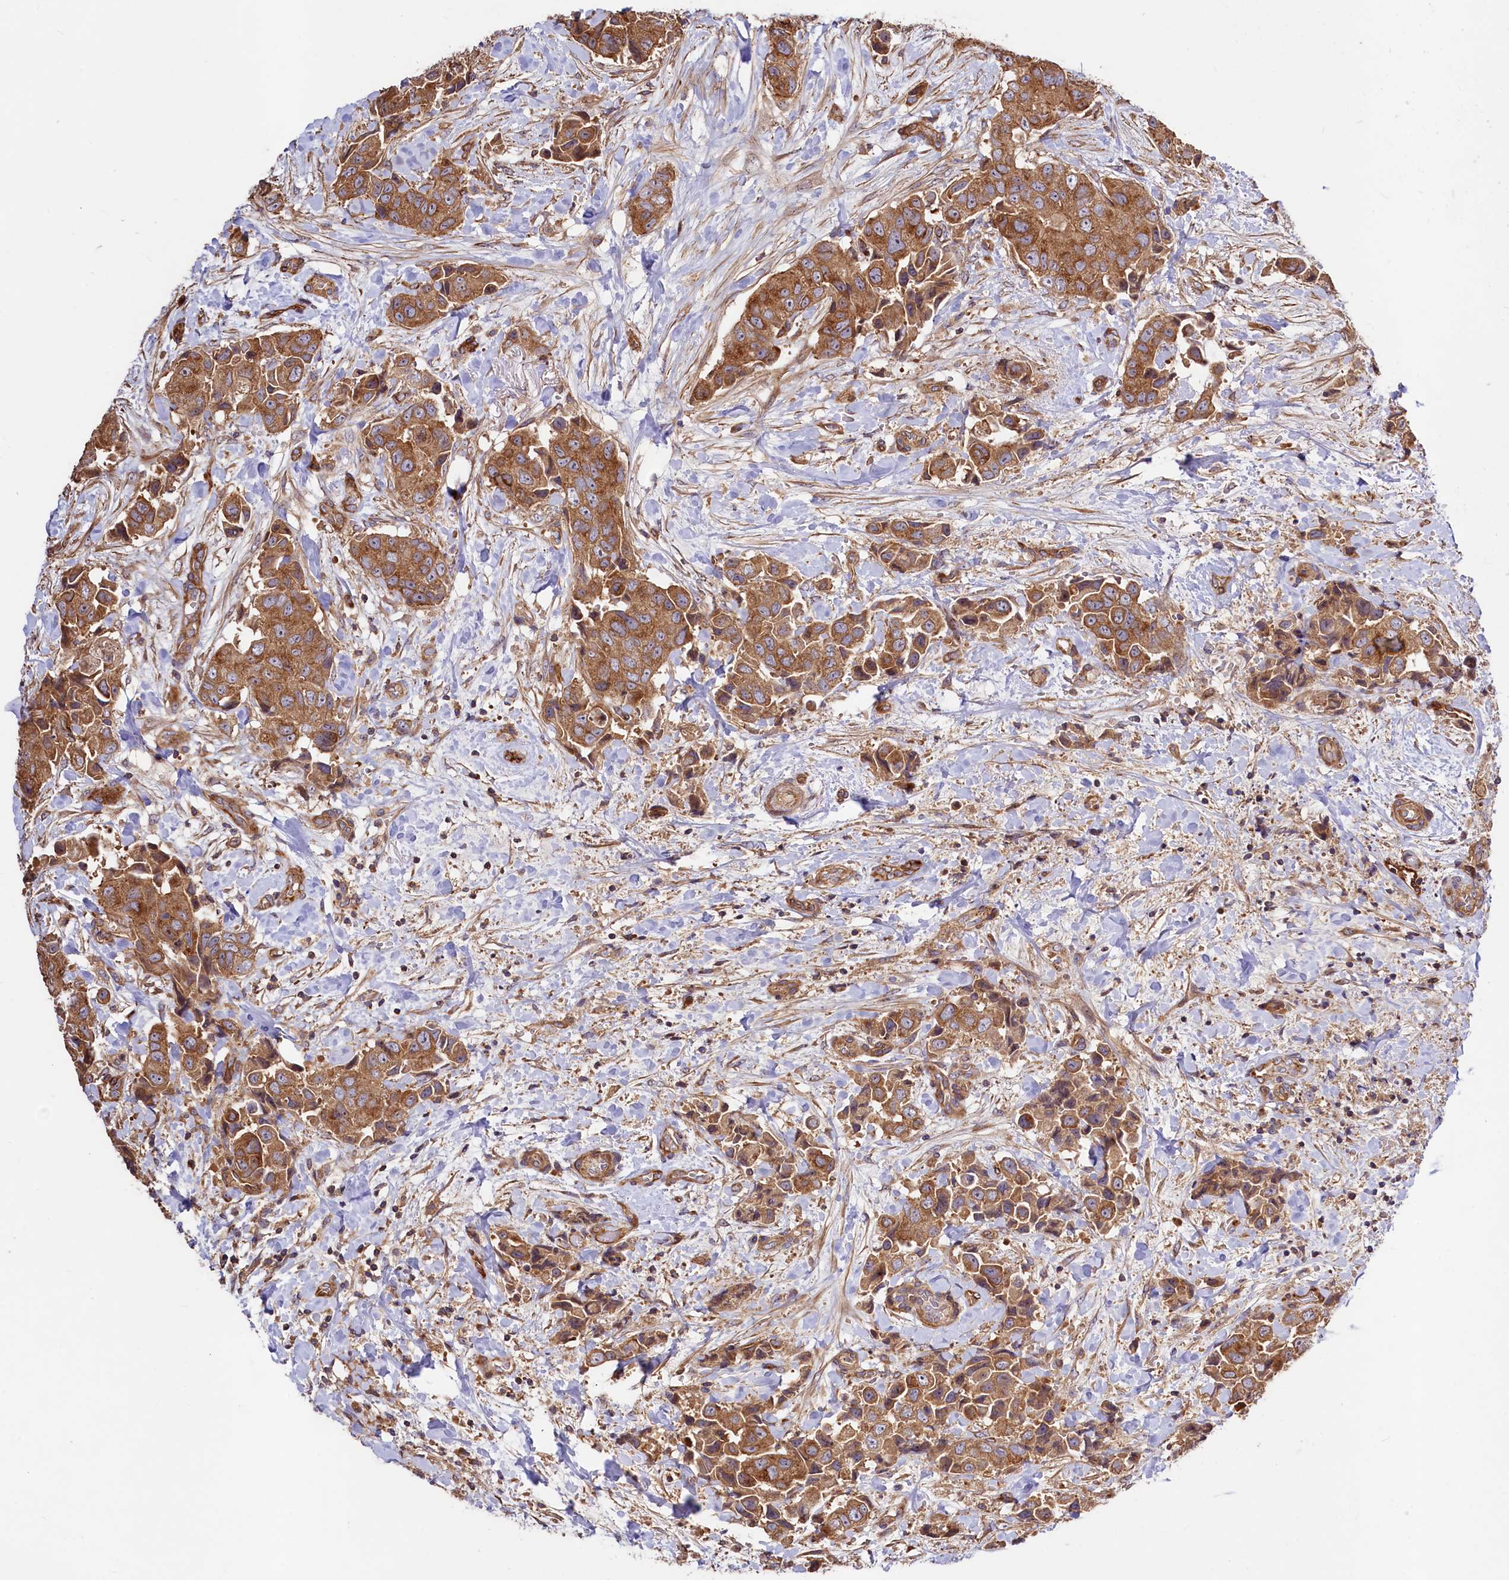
{"staining": {"intensity": "moderate", "quantity": ">75%", "location": "cytoplasmic/membranous"}, "tissue": "breast cancer", "cell_type": "Tumor cells", "image_type": "cancer", "snomed": [{"axis": "morphology", "description": "Normal tissue, NOS"}, {"axis": "morphology", "description": "Duct carcinoma"}, {"axis": "topography", "description": "Breast"}], "caption": "A medium amount of moderate cytoplasmic/membranous expression is identified in approximately >75% of tumor cells in breast cancer (intraductal carcinoma) tissue.", "gene": "KLHDC4", "patient": {"sex": "female", "age": 62}}